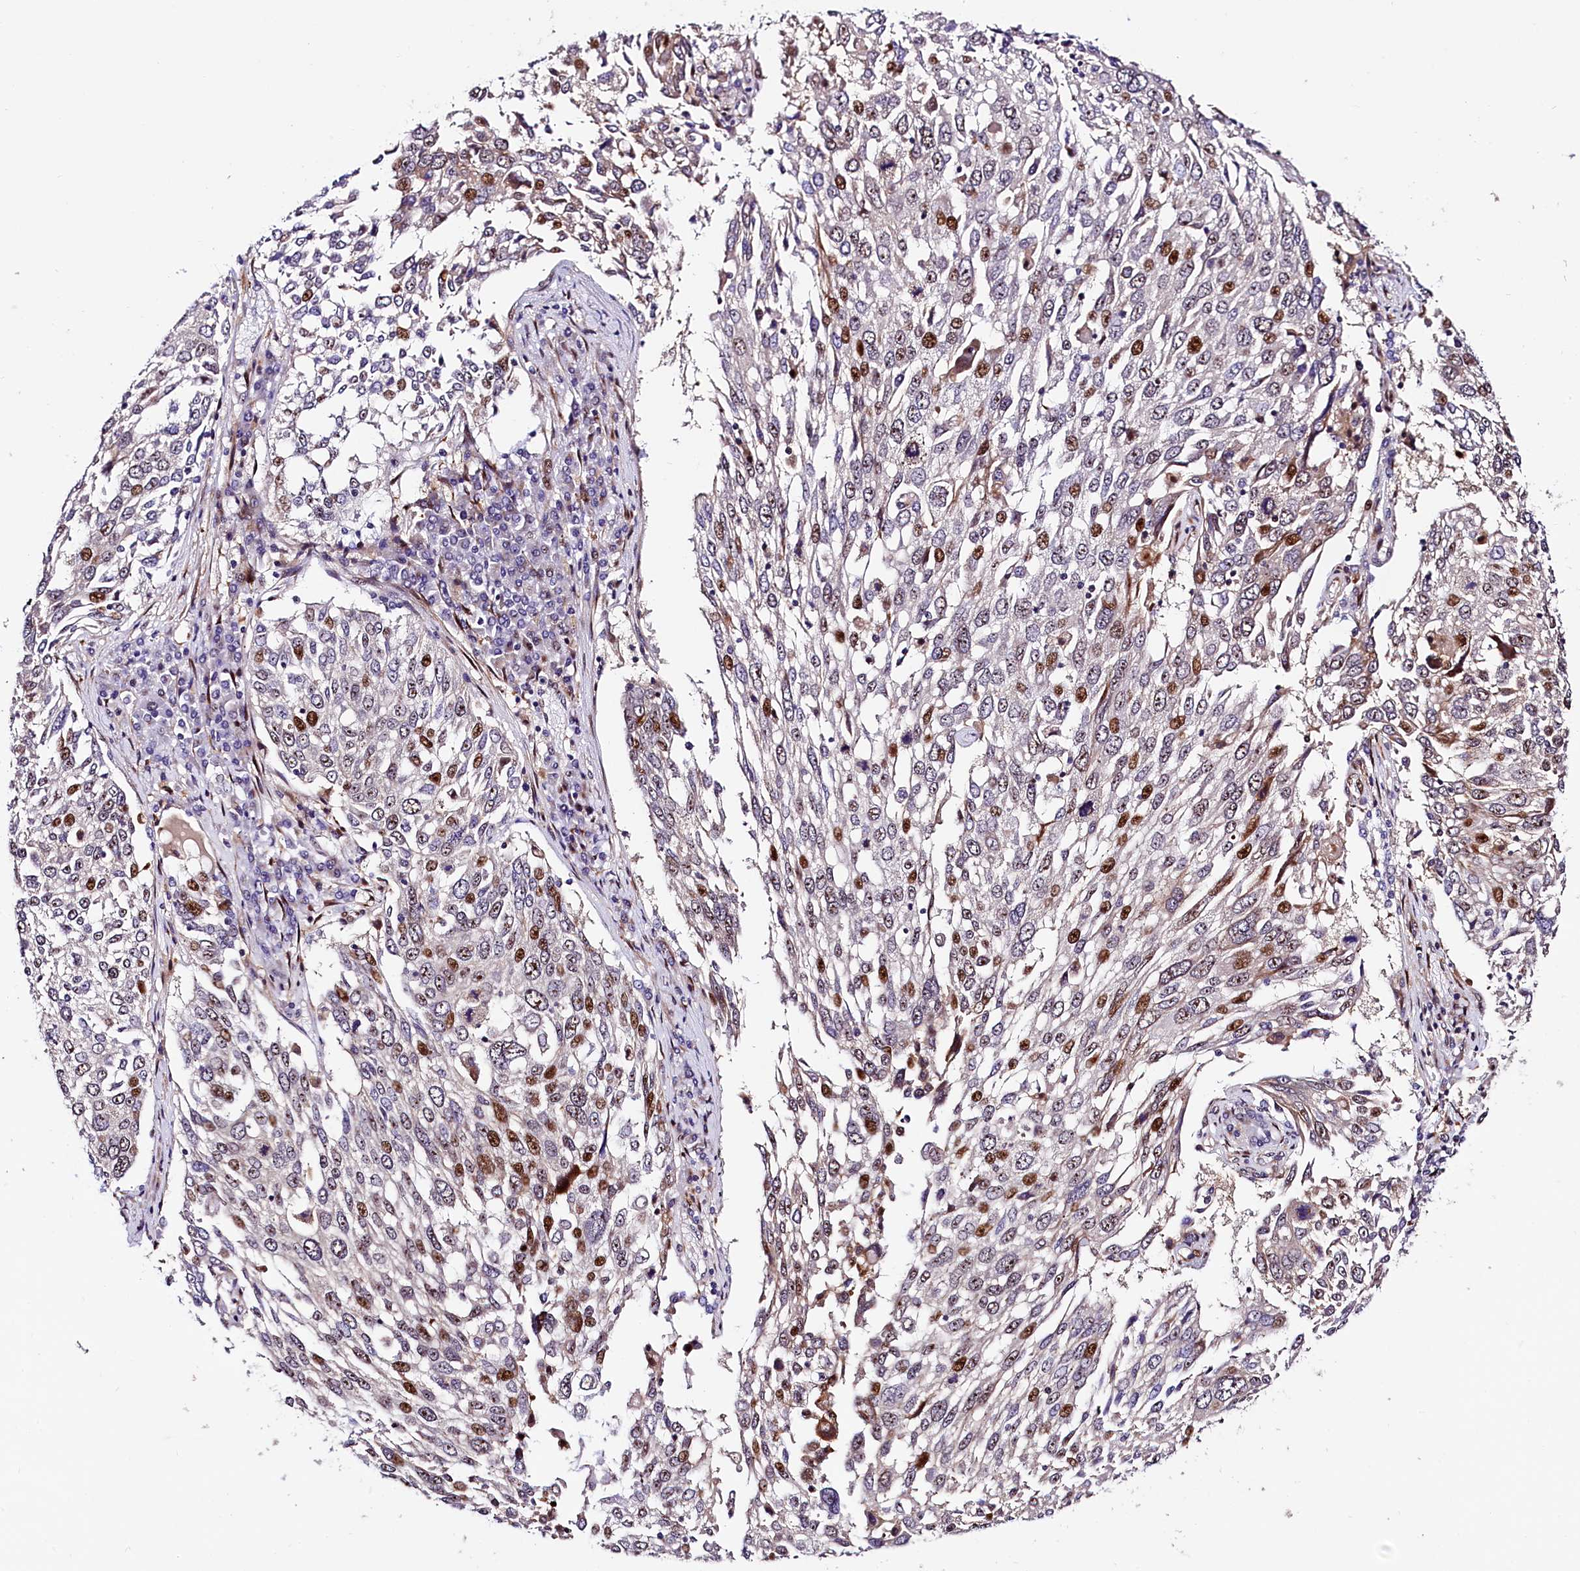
{"staining": {"intensity": "strong", "quantity": "<25%", "location": "nuclear"}, "tissue": "lung cancer", "cell_type": "Tumor cells", "image_type": "cancer", "snomed": [{"axis": "morphology", "description": "Squamous cell carcinoma, NOS"}, {"axis": "topography", "description": "Lung"}], "caption": "Human lung cancer (squamous cell carcinoma) stained for a protein (brown) shows strong nuclear positive staining in approximately <25% of tumor cells.", "gene": "TRMT112", "patient": {"sex": "male", "age": 65}}